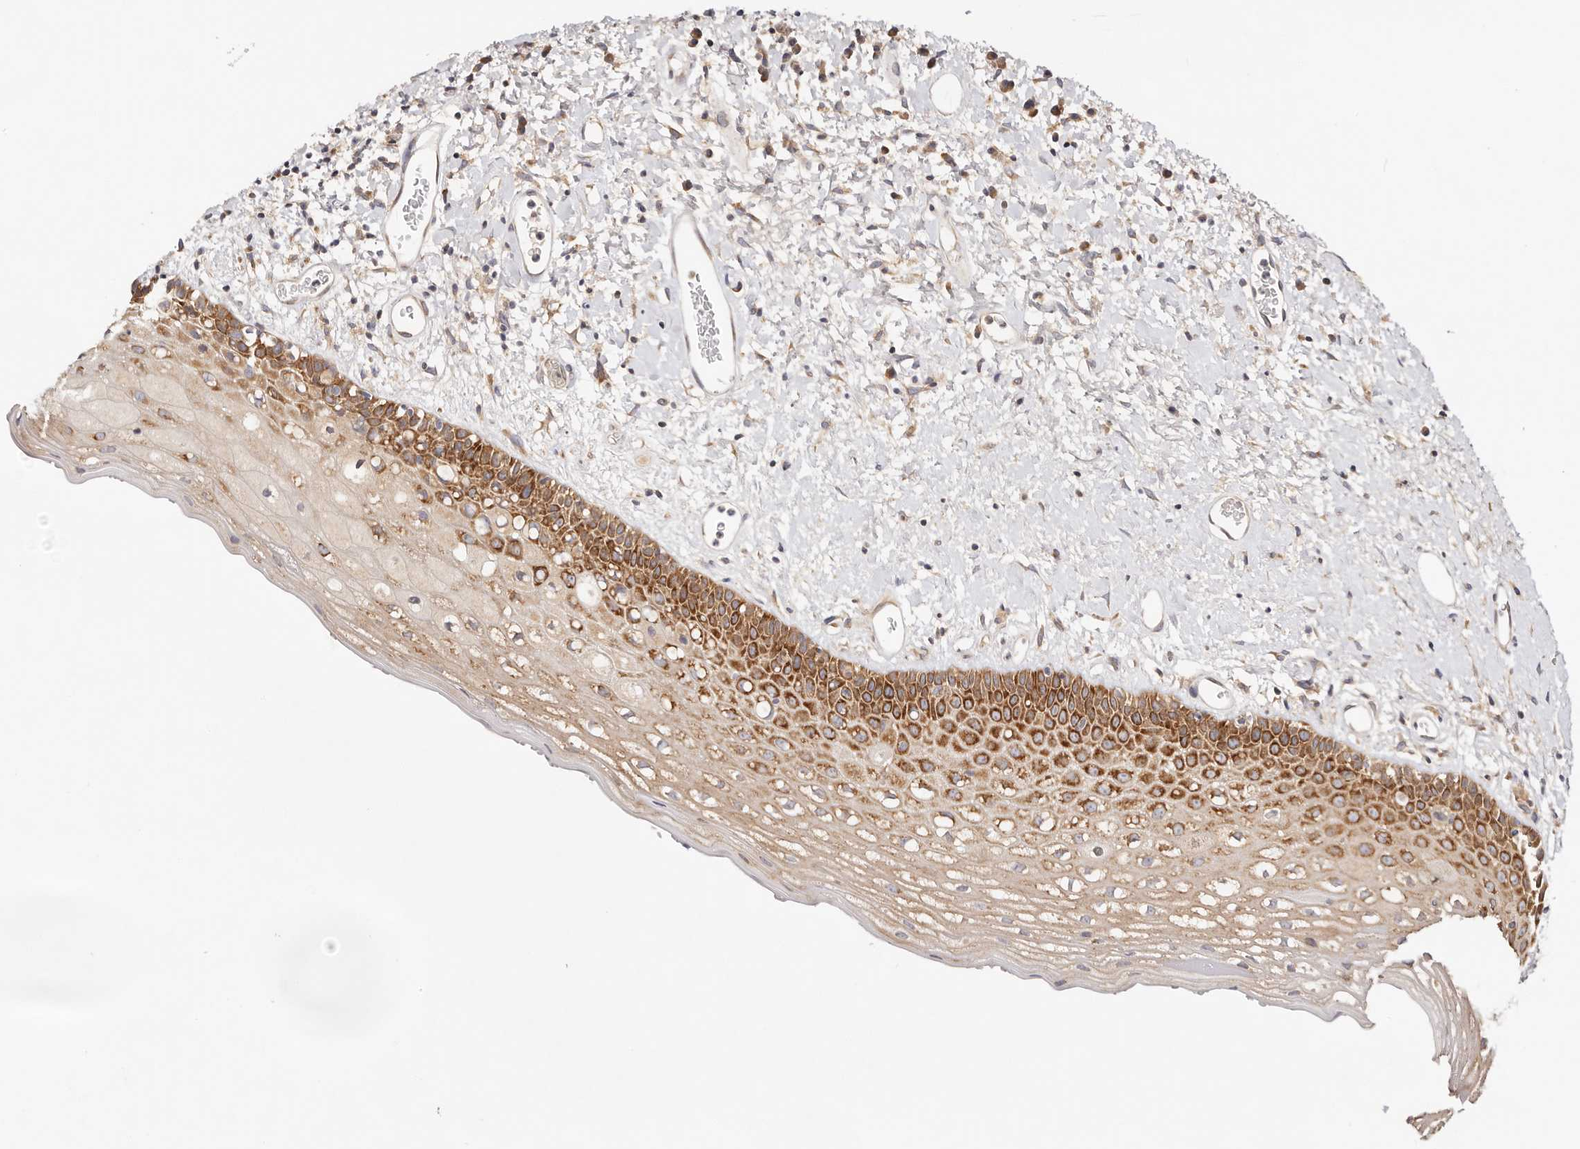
{"staining": {"intensity": "moderate", "quantity": ">75%", "location": "cytoplasmic/membranous"}, "tissue": "oral mucosa", "cell_type": "Squamous epithelial cells", "image_type": "normal", "snomed": [{"axis": "morphology", "description": "Normal tissue, NOS"}, {"axis": "topography", "description": "Oral tissue"}], "caption": "Immunohistochemical staining of unremarkable human oral mucosa reveals medium levels of moderate cytoplasmic/membranous staining in about >75% of squamous epithelial cells.", "gene": "GNA13", "patient": {"sex": "female", "age": 76}}